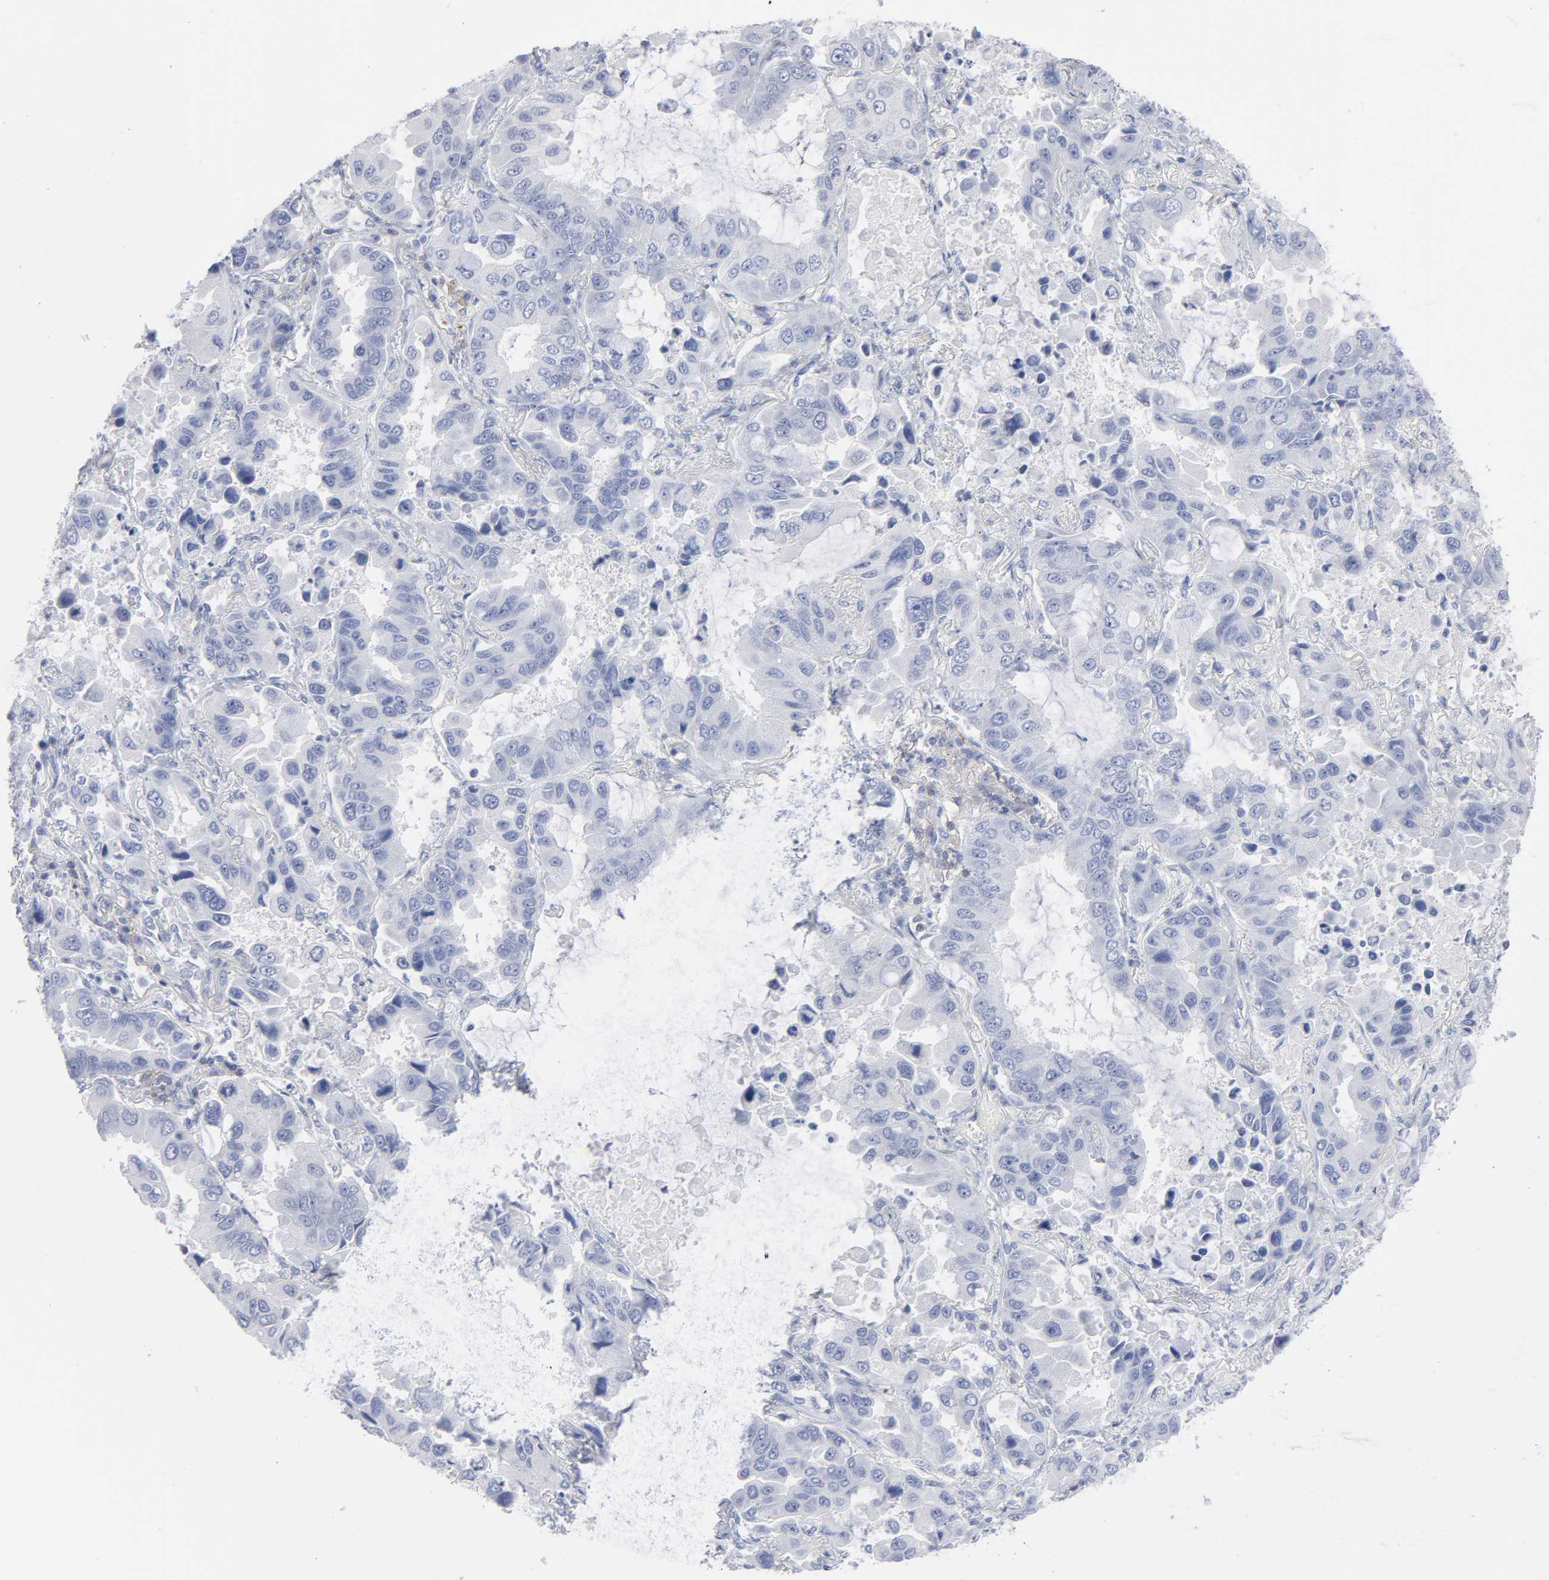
{"staining": {"intensity": "negative", "quantity": "none", "location": "none"}, "tissue": "lung cancer", "cell_type": "Tumor cells", "image_type": "cancer", "snomed": [{"axis": "morphology", "description": "Adenocarcinoma, NOS"}, {"axis": "topography", "description": "Lung"}], "caption": "The histopathology image shows no significant staining in tumor cells of lung cancer (adenocarcinoma). The staining was performed using DAB to visualize the protein expression in brown, while the nuclei were stained in blue with hematoxylin (Magnification: 20x).", "gene": "P2RY8", "patient": {"sex": "male", "age": 64}}